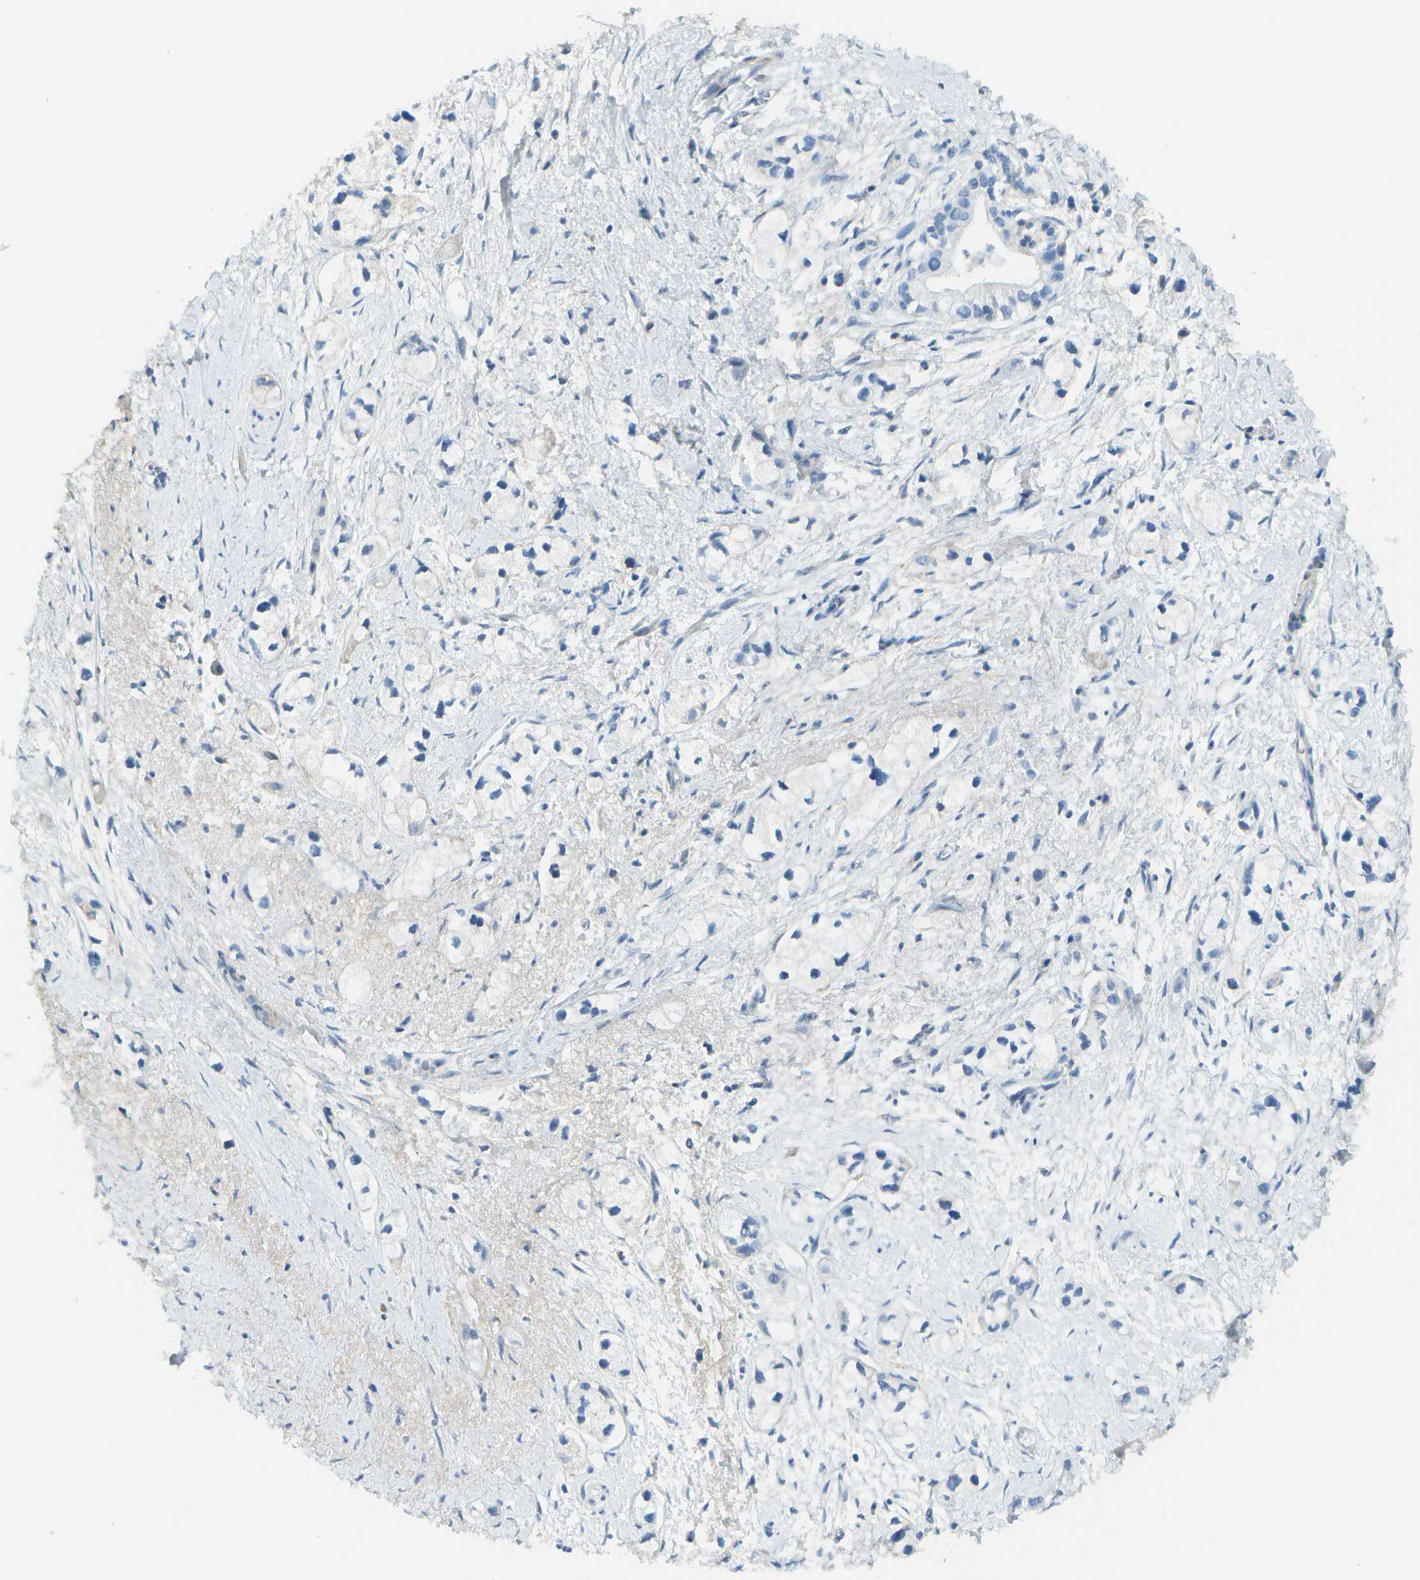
{"staining": {"intensity": "negative", "quantity": "none", "location": "none"}, "tissue": "pancreatic cancer", "cell_type": "Tumor cells", "image_type": "cancer", "snomed": [{"axis": "morphology", "description": "Adenocarcinoma, NOS"}, {"axis": "topography", "description": "Pancreas"}], "caption": "There is no significant expression in tumor cells of adenocarcinoma (pancreatic).", "gene": "C1S", "patient": {"sex": "male", "age": 74}}